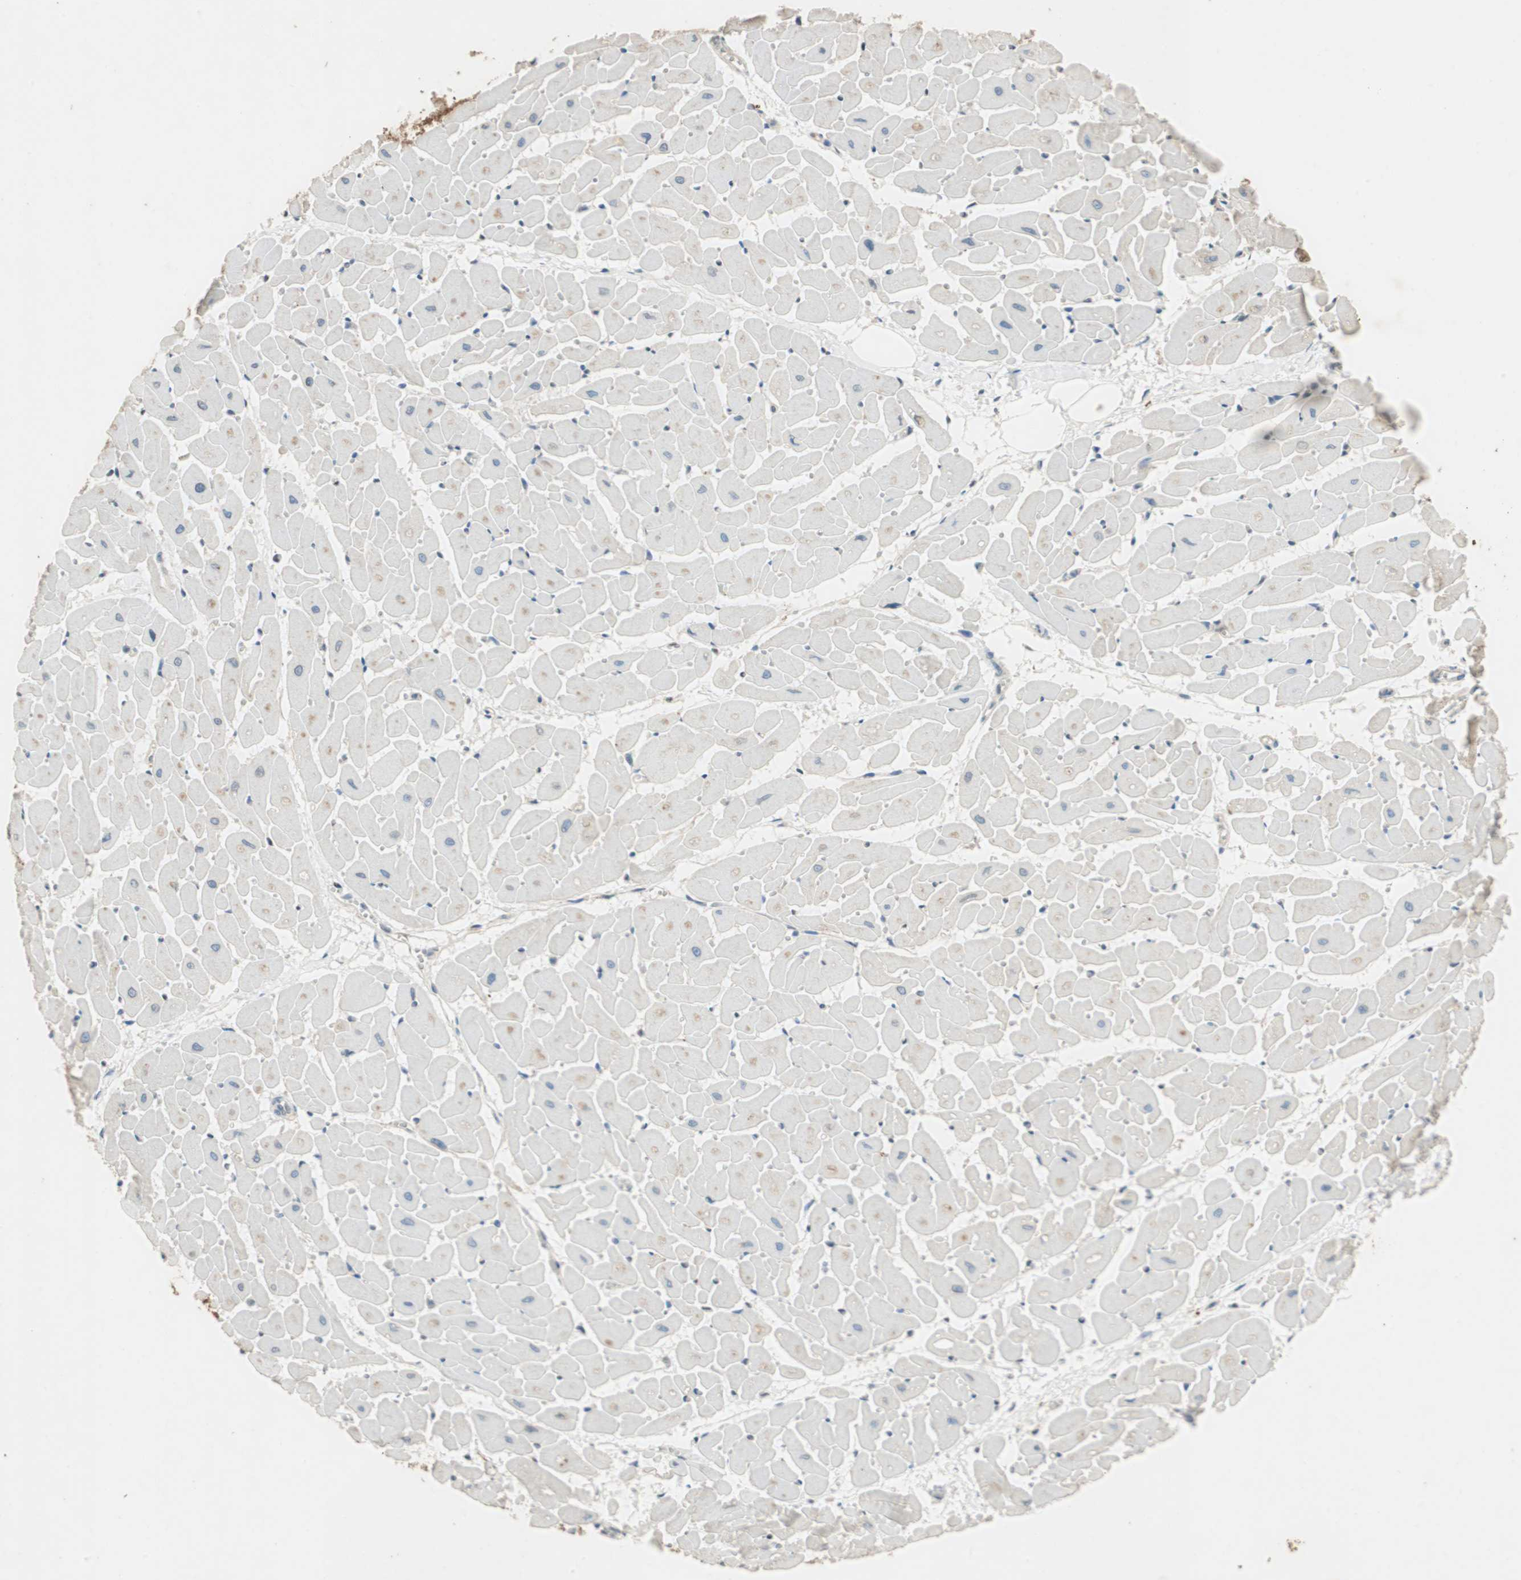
{"staining": {"intensity": "weak", "quantity": "25%-75%", "location": "cytoplasmic/membranous"}, "tissue": "heart muscle", "cell_type": "Cardiomyocytes", "image_type": "normal", "snomed": [{"axis": "morphology", "description": "Normal tissue, NOS"}, {"axis": "topography", "description": "Heart"}], "caption": "IHC histopathology image of benign heart muscle: human heart muscle stained using immunohistochemistry (IHC) exhibits low levels of weak protein expression localized specifically in the cytoplasmic/membranous of cardiomyocytes, appearing as a cytoplasmic/membranous brown color.", "gene": "SERPINB5", "patient": {"sex": "female", "age": 19}}